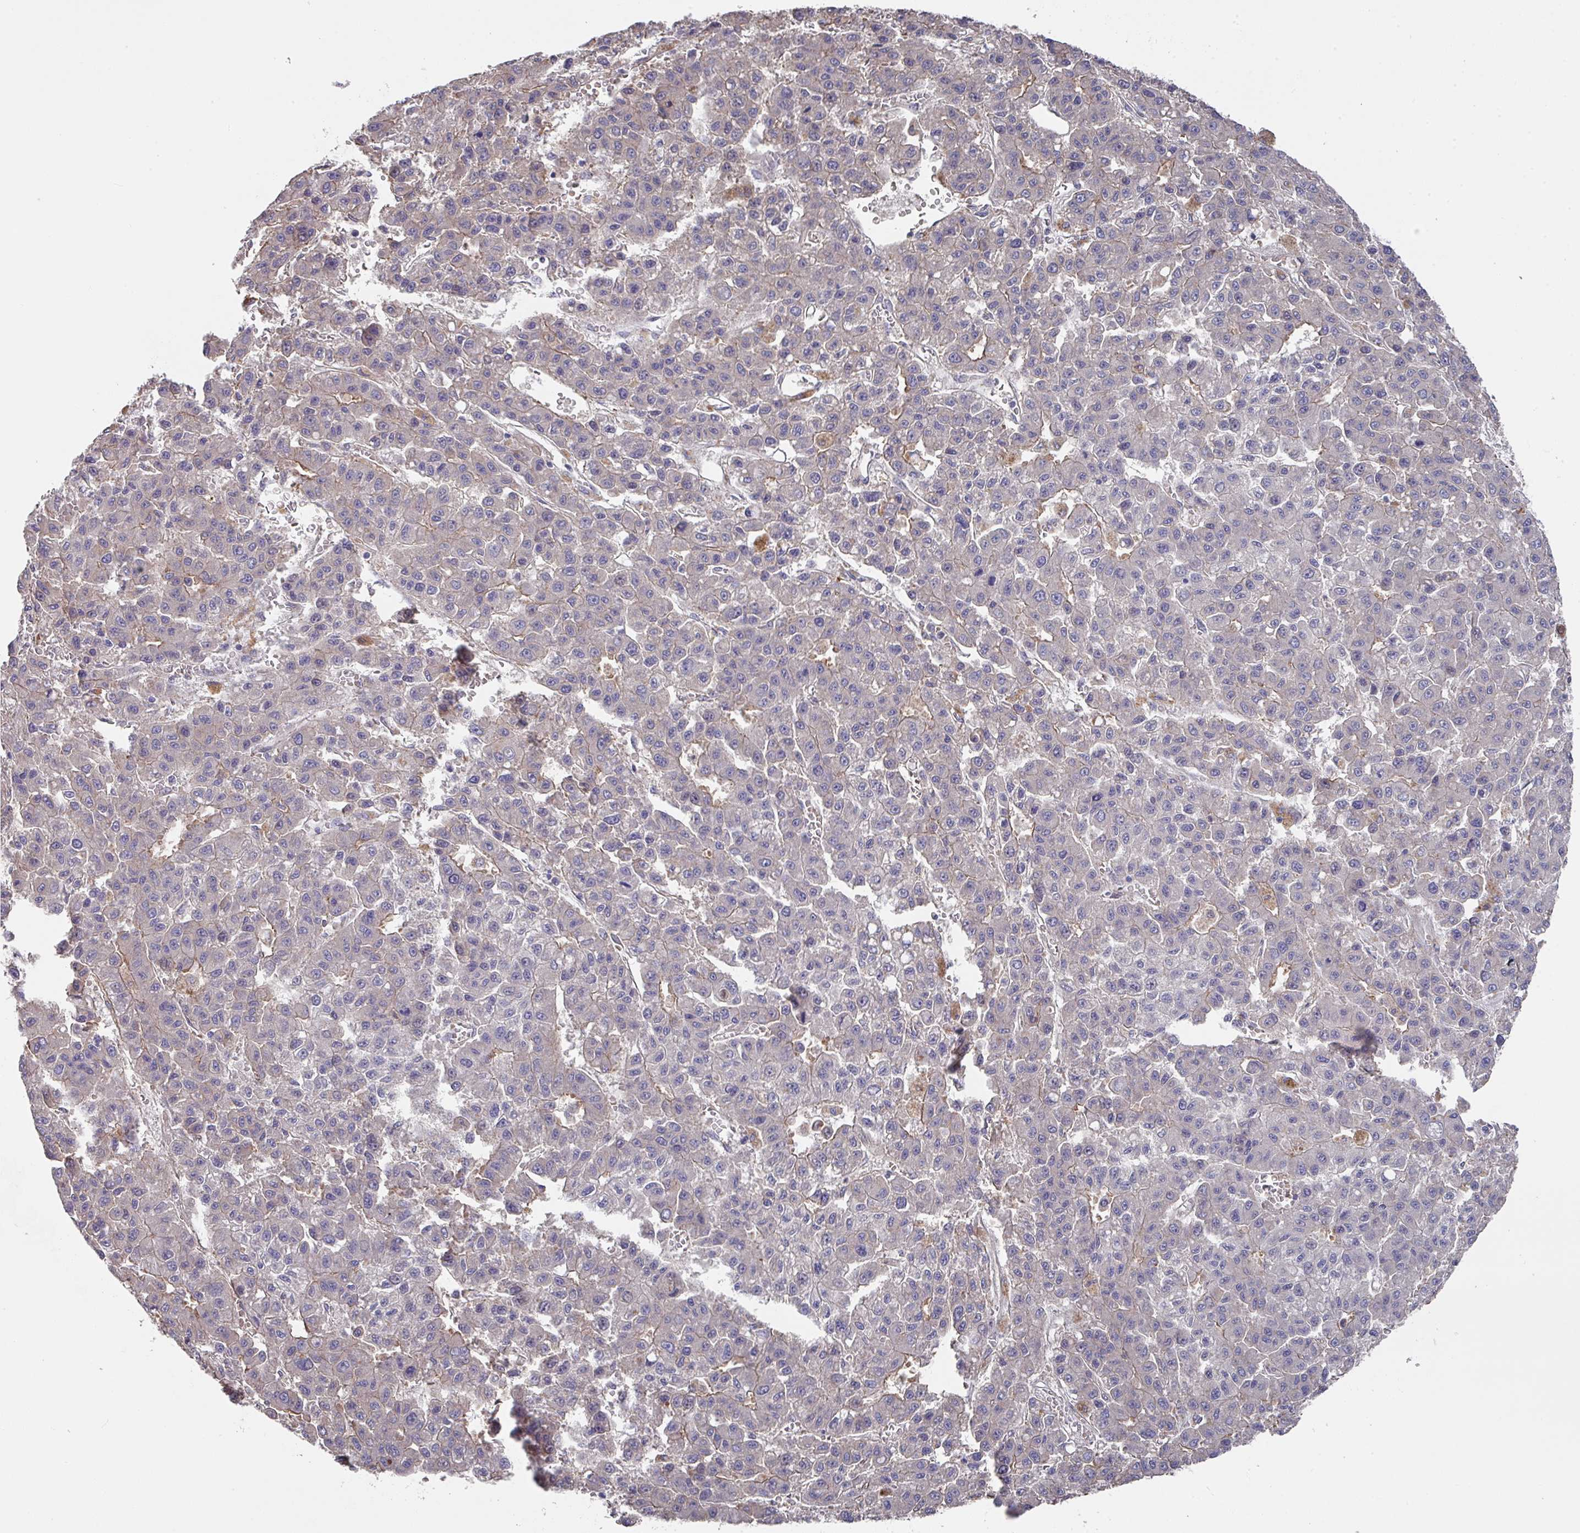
{"staining": {"intensity": "weak", "quantity": "<25%", "location": "cytoplasmic/membranous"}, "tissue": "liver cancer", "cell_type": "Tumor cells", "image_type": "cancer", "snomed": [{"axis": "morphology", "description": "Carcinoma, Hepatocellular, NOS"}, {"axis": "topography", "description": "Liver"}], "caption": "Immunohistochemistry photomicrograph of liver hepatocellular carcinoma stained for a protein (brown), which reveals no staining in tumor cells. (DAB (3,3'-diaminobenzidine) immunohistochemistry visualized using brightfield microscopy, high magnification).", "gene": "PRR5", "patient": {"sex": "male", "age": 70}}